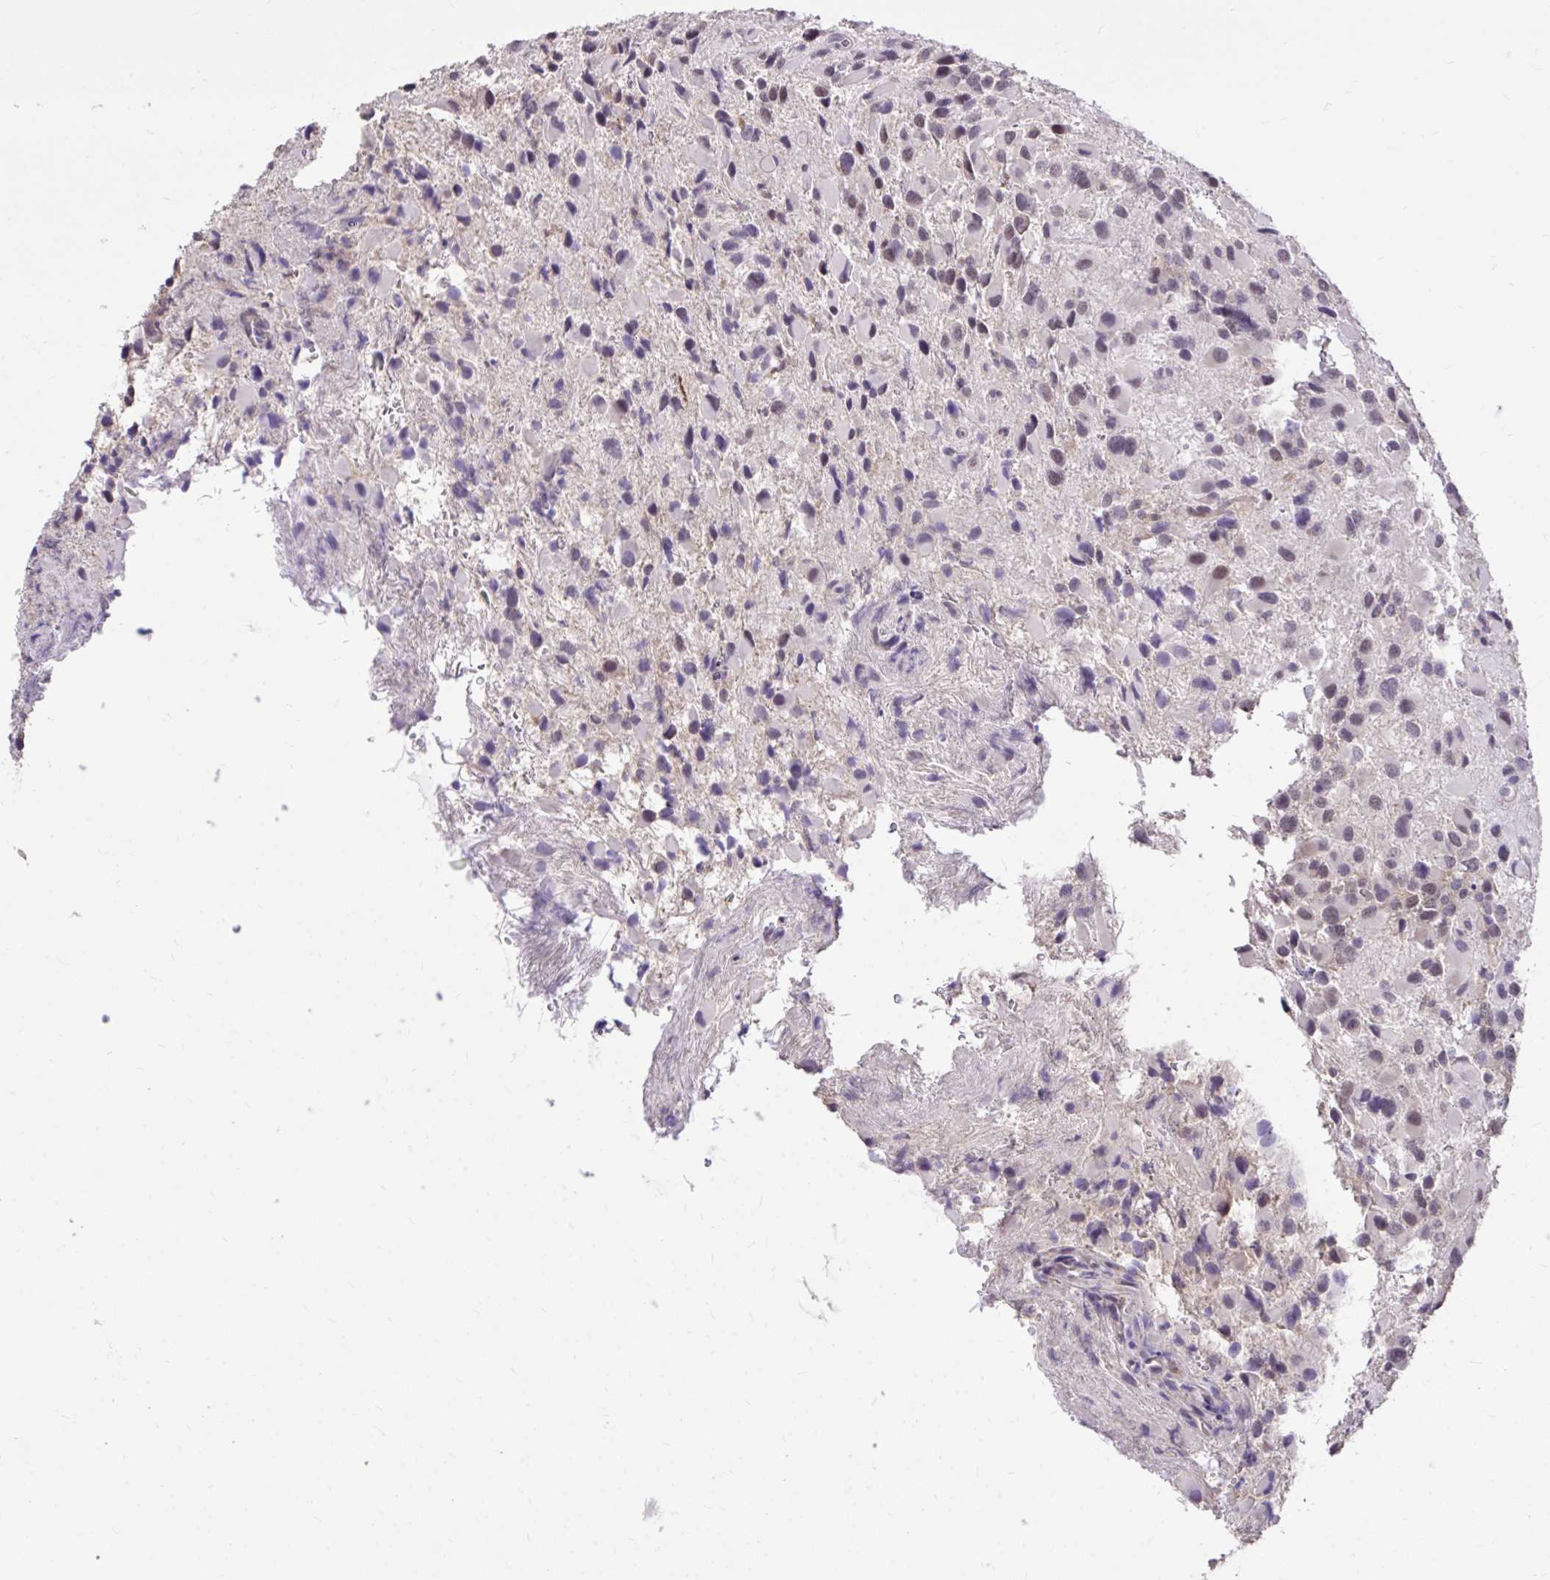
{"staining": {"intensity": "weak", "quantity": "25%-75%", "location": "nuclear"}, "tissue": "glioma", "cell_type": "Tumor cells", "image_type": "cancer", "snomed": [{"axis": "morphology", "description": "Glioma, malignant, High grade"}, {"axis": "topography", "description": "Brain"}], "caption": "Malignant glioma (high-grade) tissue shows weak nuclear positivity in about 25%-75% of tumor cells", "gene": "IGFL2", "patient": {"sex": "female", "age": 40}}